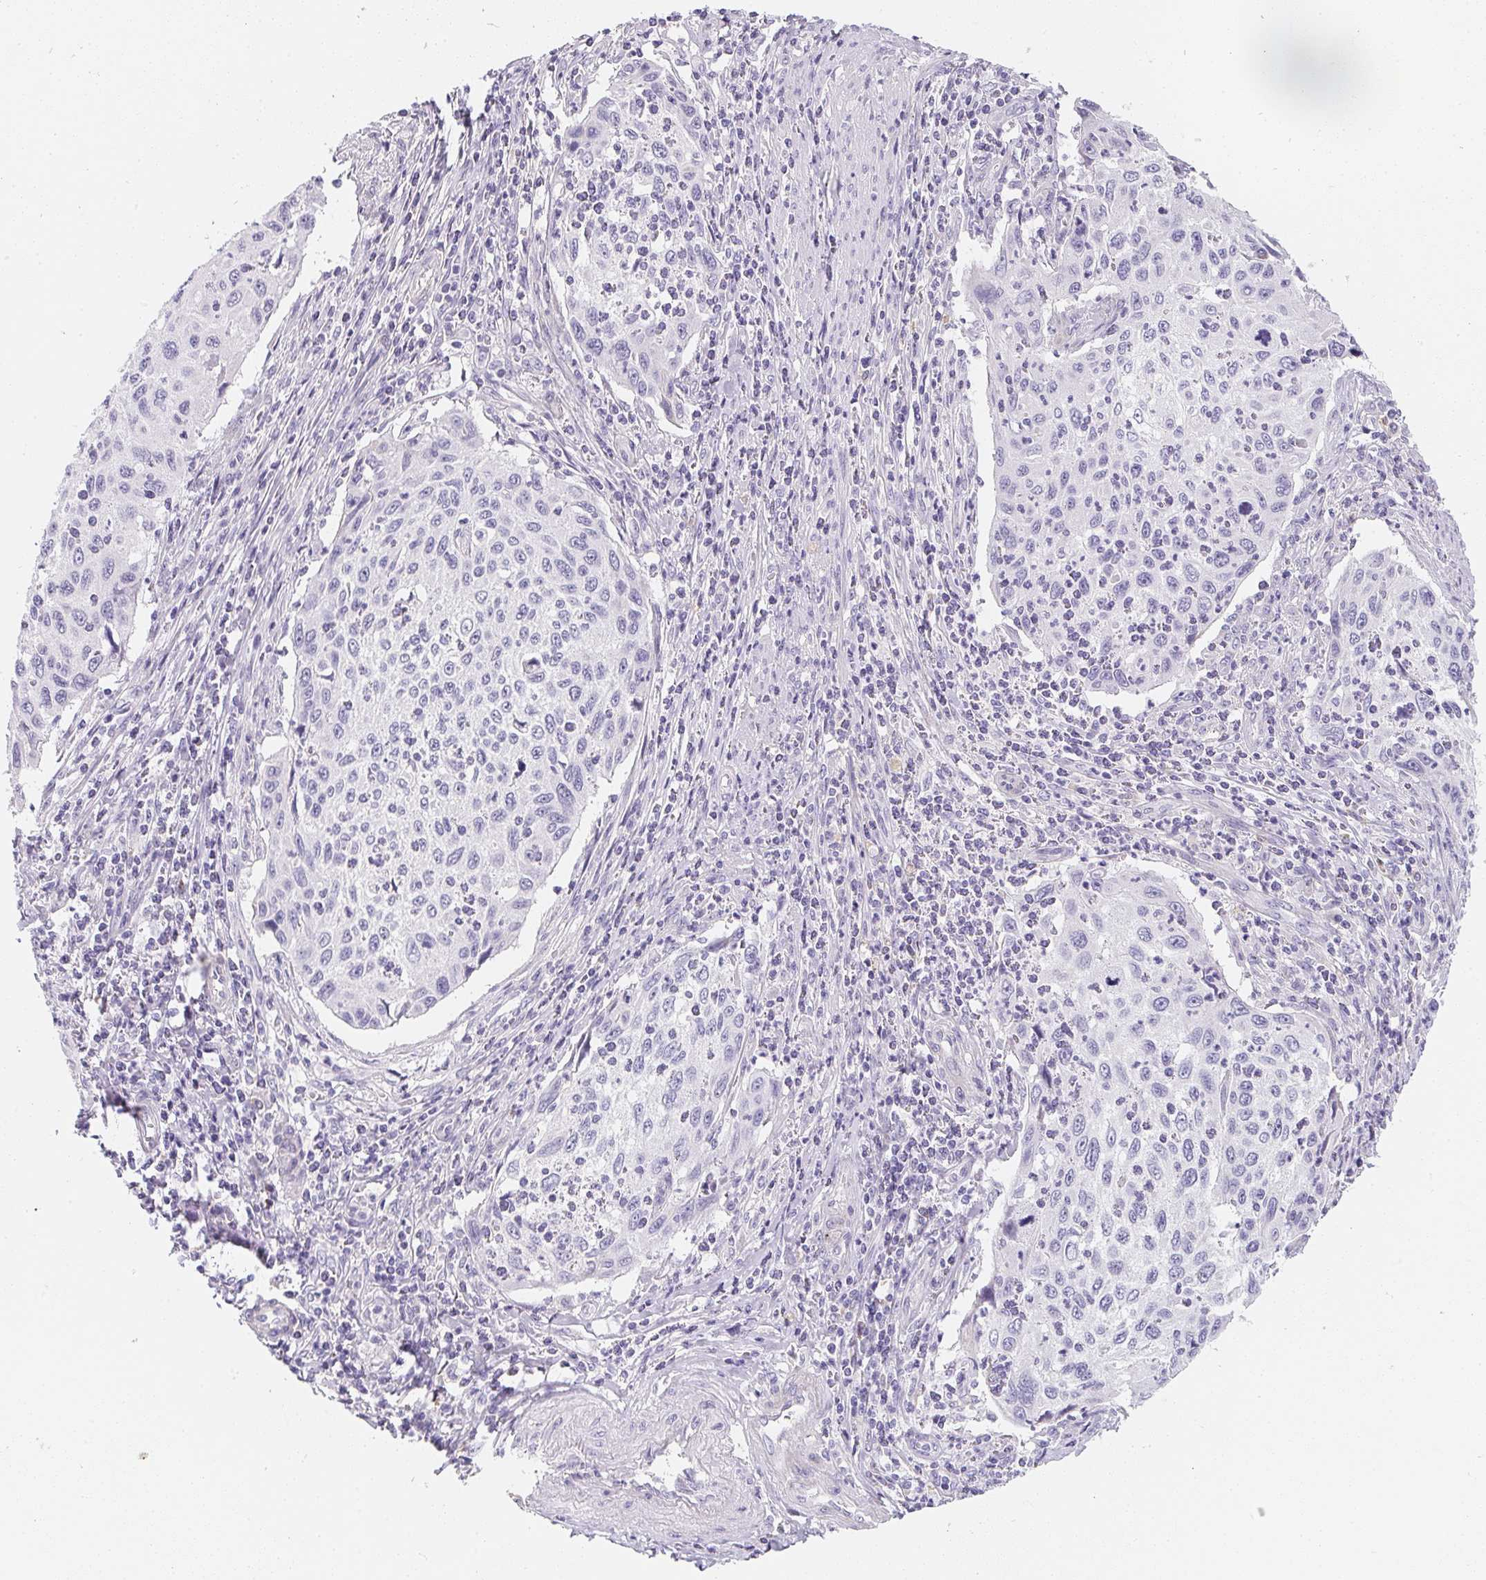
{"staining": {"intensity": "negative", "quantity": "none", "location": "none"}, "tissue": "cervical cancer", "cell_type": "Tumor cells", "image_type": "cancer", "snomed": [{"axis": "morphology", "description": "Squamous cell carcinoma, NOS"}, {"axis": "topography", "description": "Cervix"}], "caption": "Protein analysis of cervical cancer shows no significant expression in tumor cells.", "gene": "MAP1A", "patient": {"sex": "female", "age": 70}}